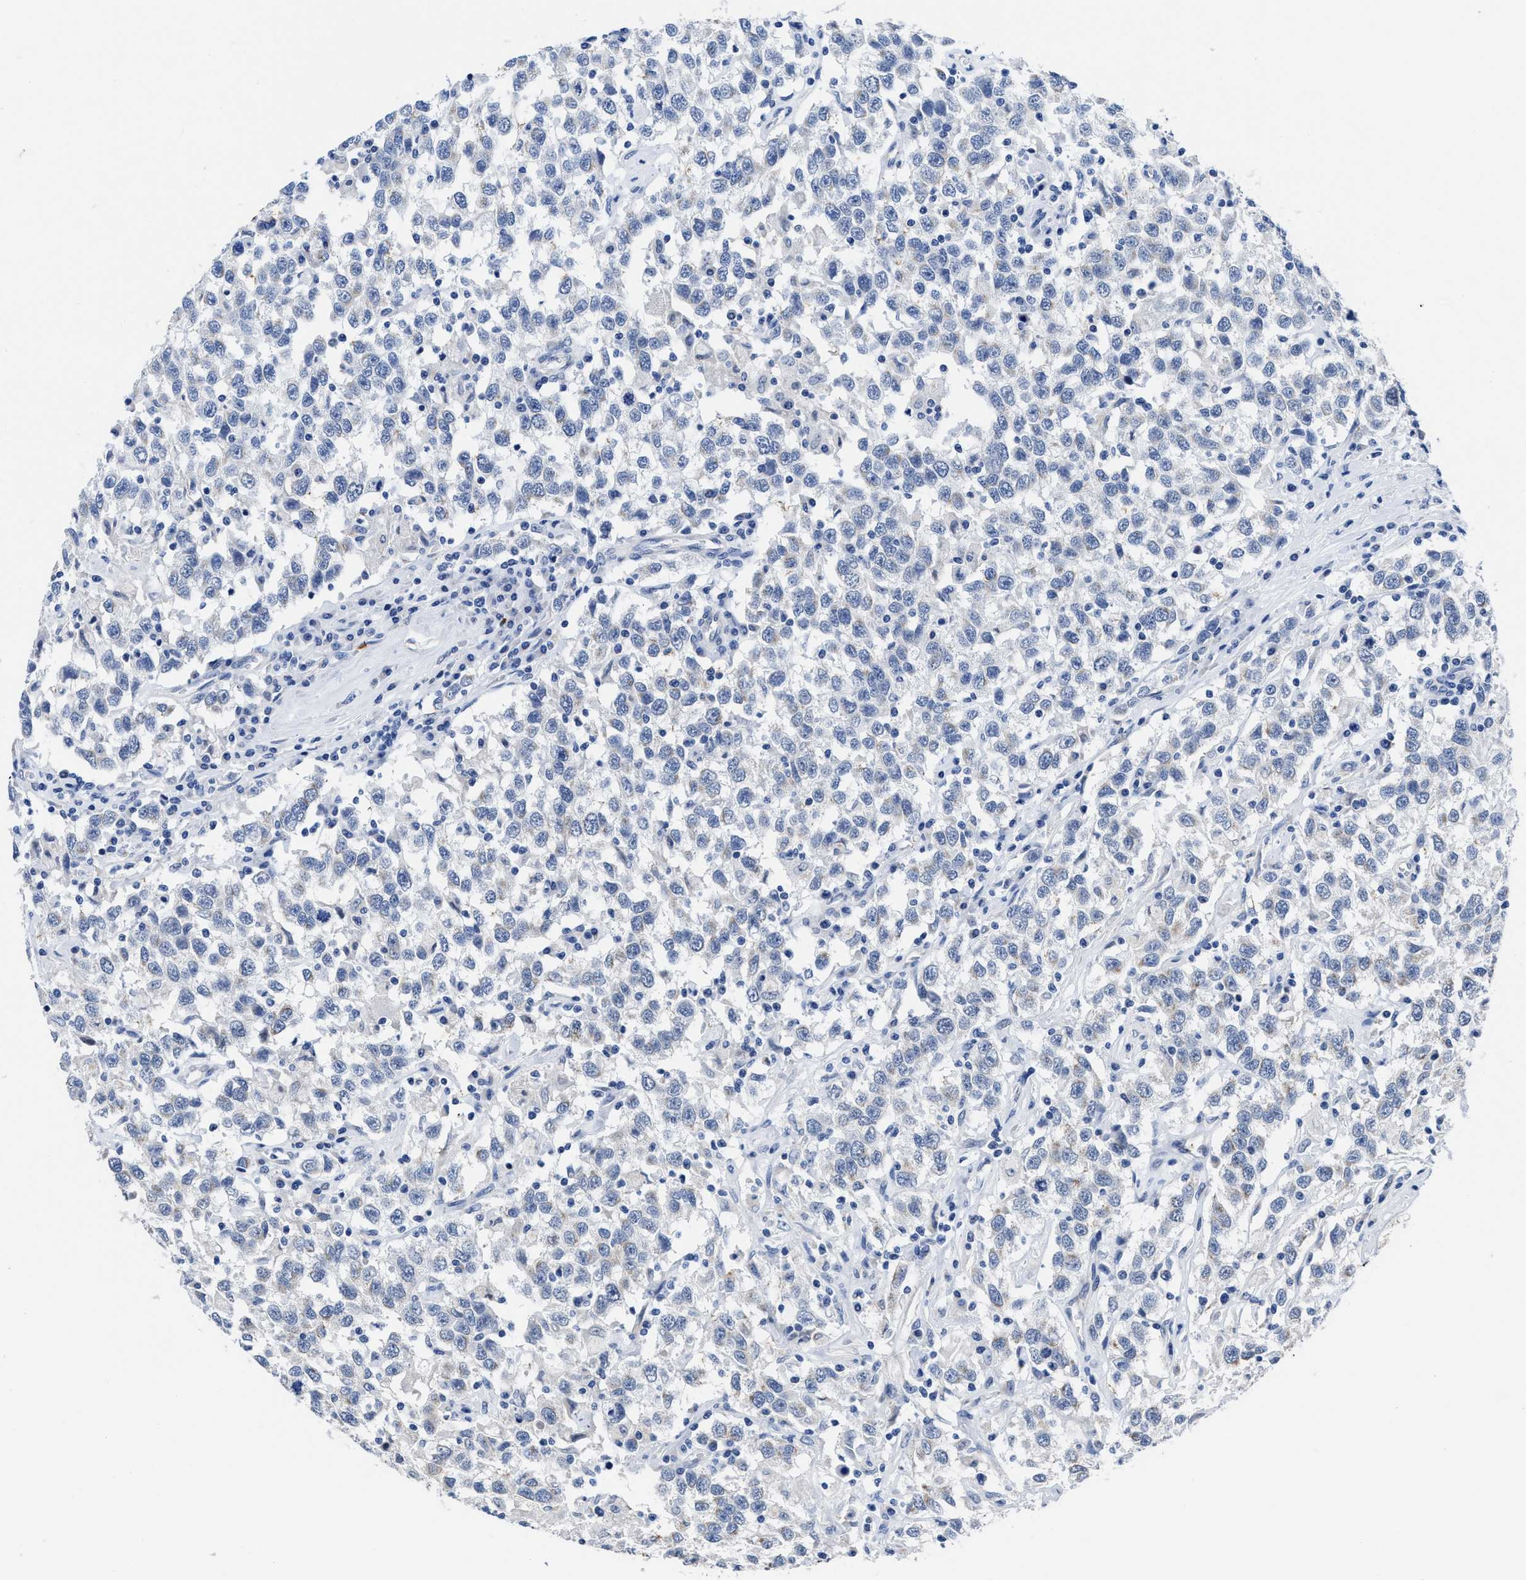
{"staining": {"intensity": "negative", "quantity": "none", "location": "none"}, "tissue": "testis cancer", "cell_type": "Tumor cells", "image_type": "cancer", "snomed": [{"axis": "morphology", "description": "Seminoma, NOS"}, {"axis": "topography", "description": "Testis"}], "caption": "High magnification brightfield microscopy of testis cancer stained with DAB (brown) and counterstained with hematoxylin (blue): tumor cells show no significant staining.", "gene": "HOOK1", "patient": {"sex": "male", "age": 41}}